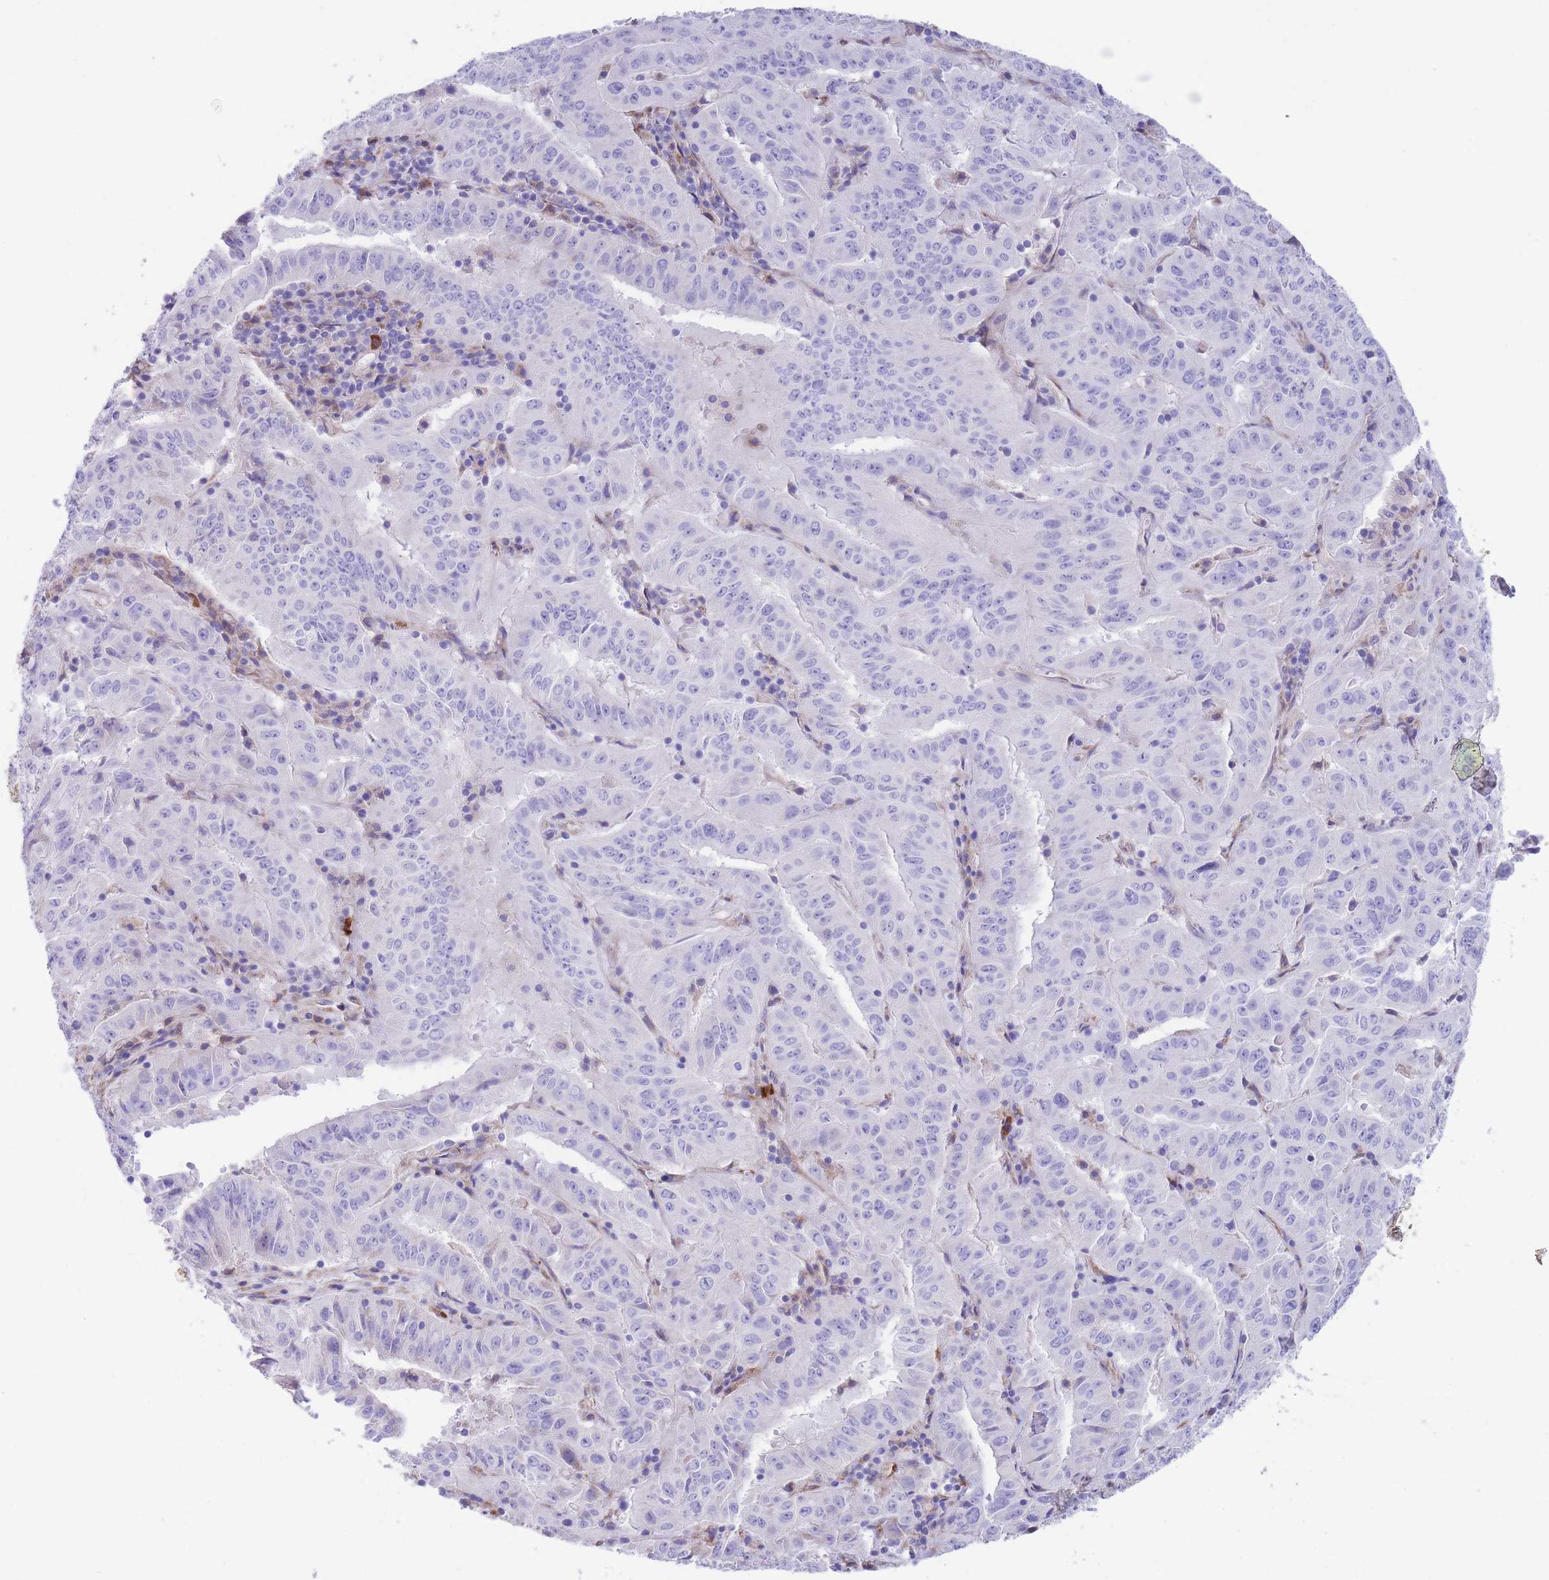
{"staining": {"intensity": "negative", "quantity": "none", "location": "none"}, "tissue": "pancreatic cancer", "cell_type": "Tumor cells", "image_type": "cancer", "snomed": [{"axis": "morphology", "description": "Adenocarcinoma, NOS"}, {"axis": "topography", "description": "Pancreas"}], "caption": "Tumor cells show no significant expression in adenocarcinoma (pancreatic). Brightfield microscopy of immunohistochemistry stained with DAB (3,3'-diaminobenzidine) (brown) and hematoxylin (blue), captured at high magnification.", "gene": "DET1", "patient": {"sex": "male", "age": 63}}